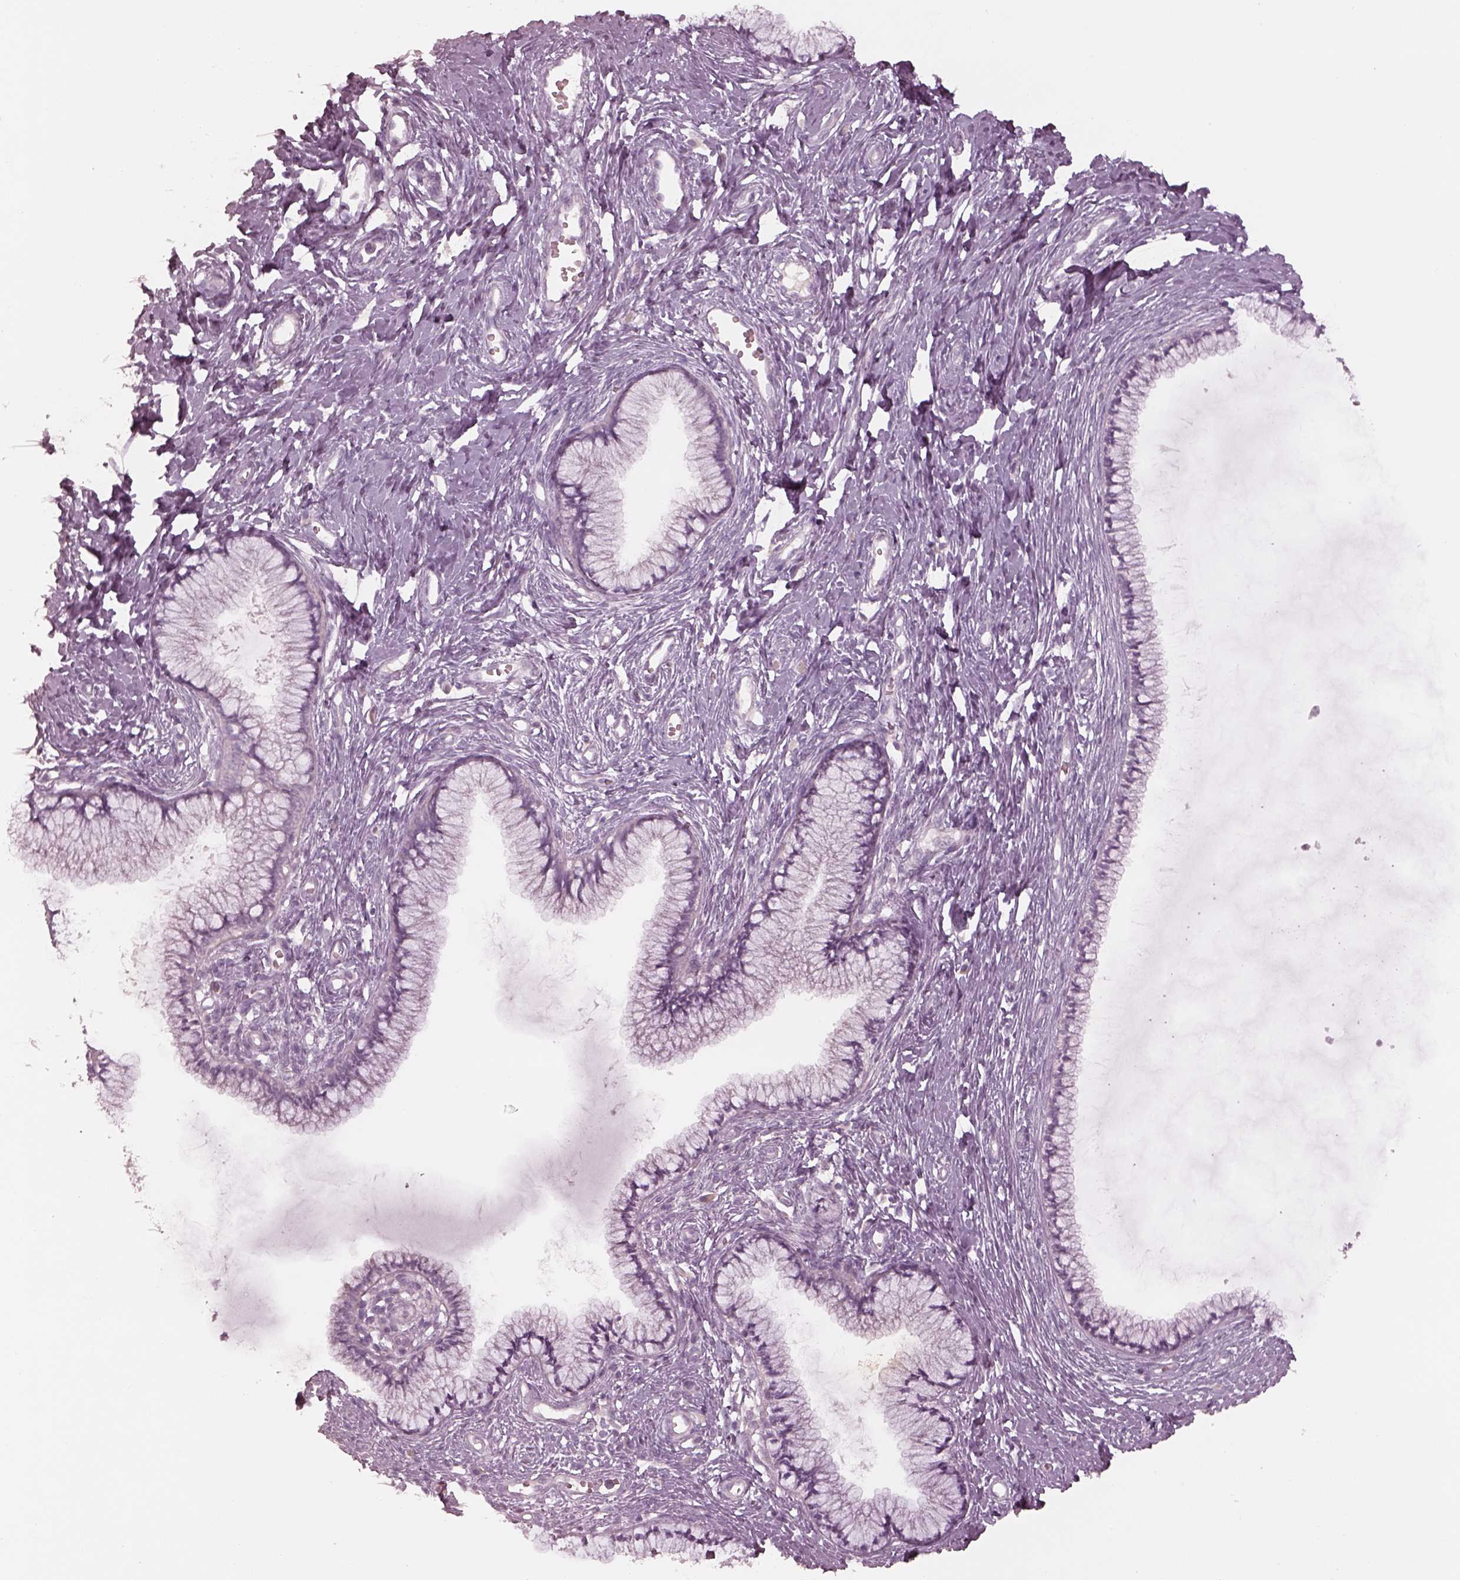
{"staining": {"intensity": "negative", "quantity": "none", "location": "none"}, "tissue": "cervix", "cell_type": "Glandular cells", "image_type": "normal", "snomed": [{"axis": "morphology", "description": "Normal tissue, NOS"}, {"axis": "topography", "description": "Cervix"}], "caption": "Immunohistochemistry (IHC) histopathology image of unremarkable cervix: cervix stained with DAB displays no significant protein positivity in glandular cells. The staining is performed using DAB brown chromogen with nuclei counter-stained in using hematoxylin.", "gene": "SPATA6L", "patient": {"sex": "female", "age": 40}}